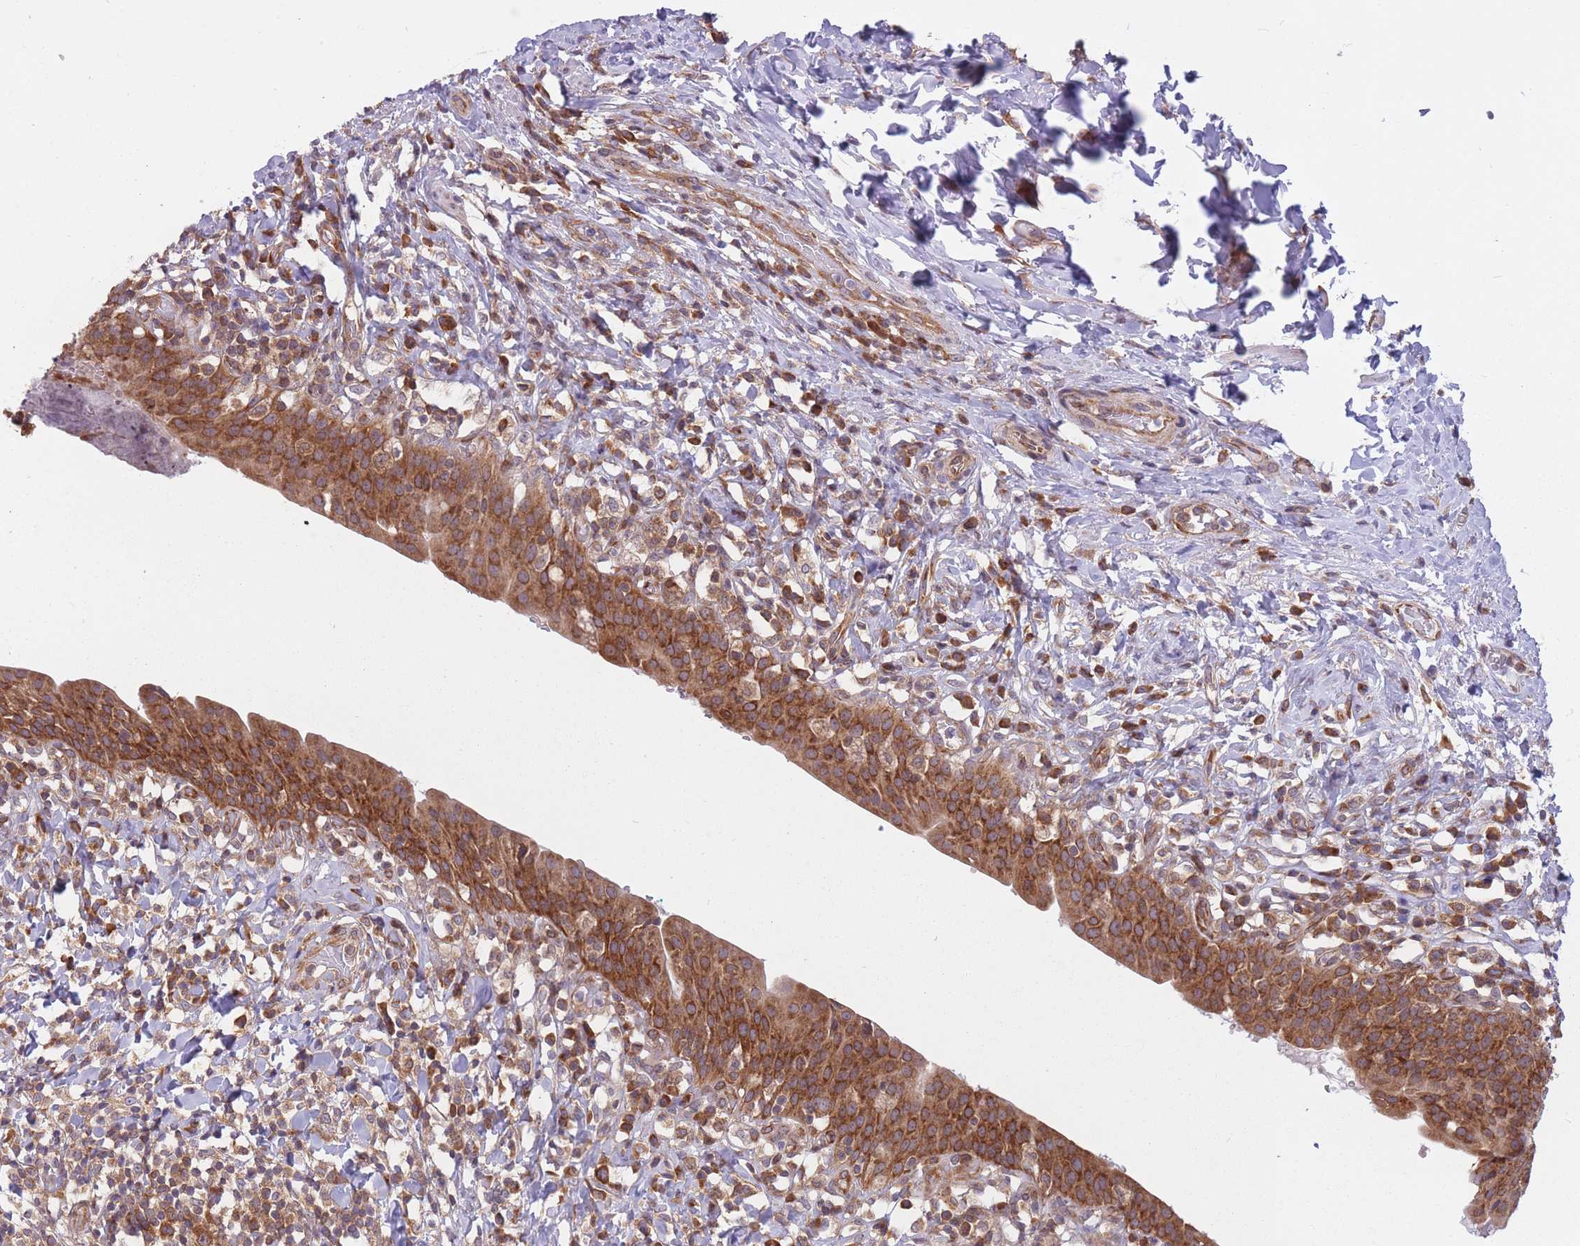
{"staining": {"intensity": "strong", "quantity": ">75%", "location": "cytoplasmic/membranous"}, "tissue": "urinary bladder", "cell_type": "Urothelial cells", "image_type": "normal", "snomed": [{"axis": "morphology", "description": "Normal tissue, NOS"}, {"axis": "morphology", "description": "Inflammation, NOS"}, {"axis": "topography", "description": "Urinary bladder"}], "caption": "About >75% of urothelial cells in benign urinary bladder demonstrate strong cytoplasmic/membranous protein staining as visualized by brown immunohistochemical staining.", "gene": "CCDC124", "patient": {"sex": "male", "age": 64}}